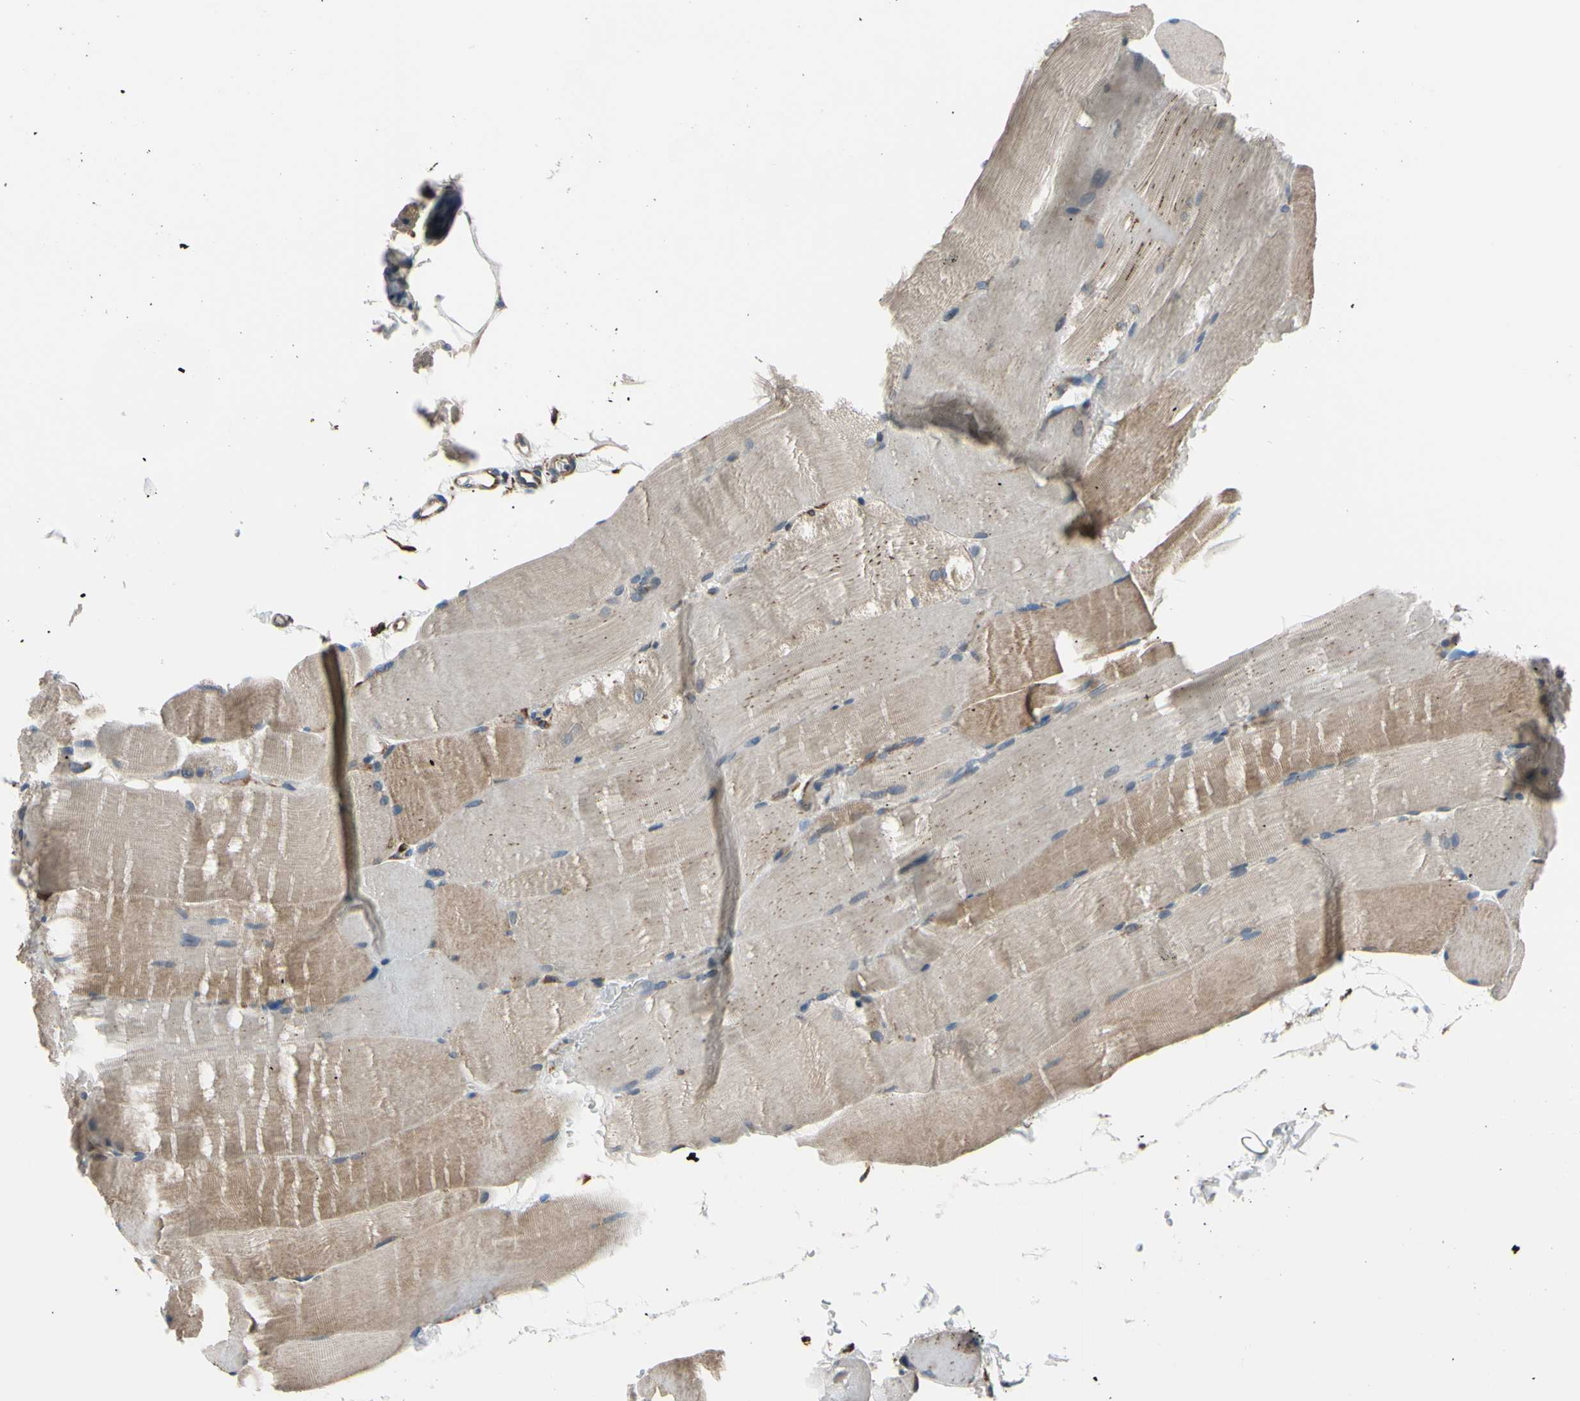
{"staining": {"intensity": "moderate", "quantity": ">75%", "location": "cytoplasmic/membranous"}, "tissue": "skeletal muscle", "cell_type": "Myocytes", "image_type": "normal", "snomed": [{"axis": "morphology", "description": "Normal tissue, NOS"}, {"axis": "topography", "description": "Skin"}, {"axis": "topography", "description": "Skeletal muscle"}], "caption": "Protein expression analysis of benign human skeletal muscle reveals moderate cytoplasmic/membranous staining in approximately >75% of myocytes. The protein is shown in brown color, while the nuclei are stained blue.", "gene": "BMF", "patient": {"sex": "male", "age": 83}}